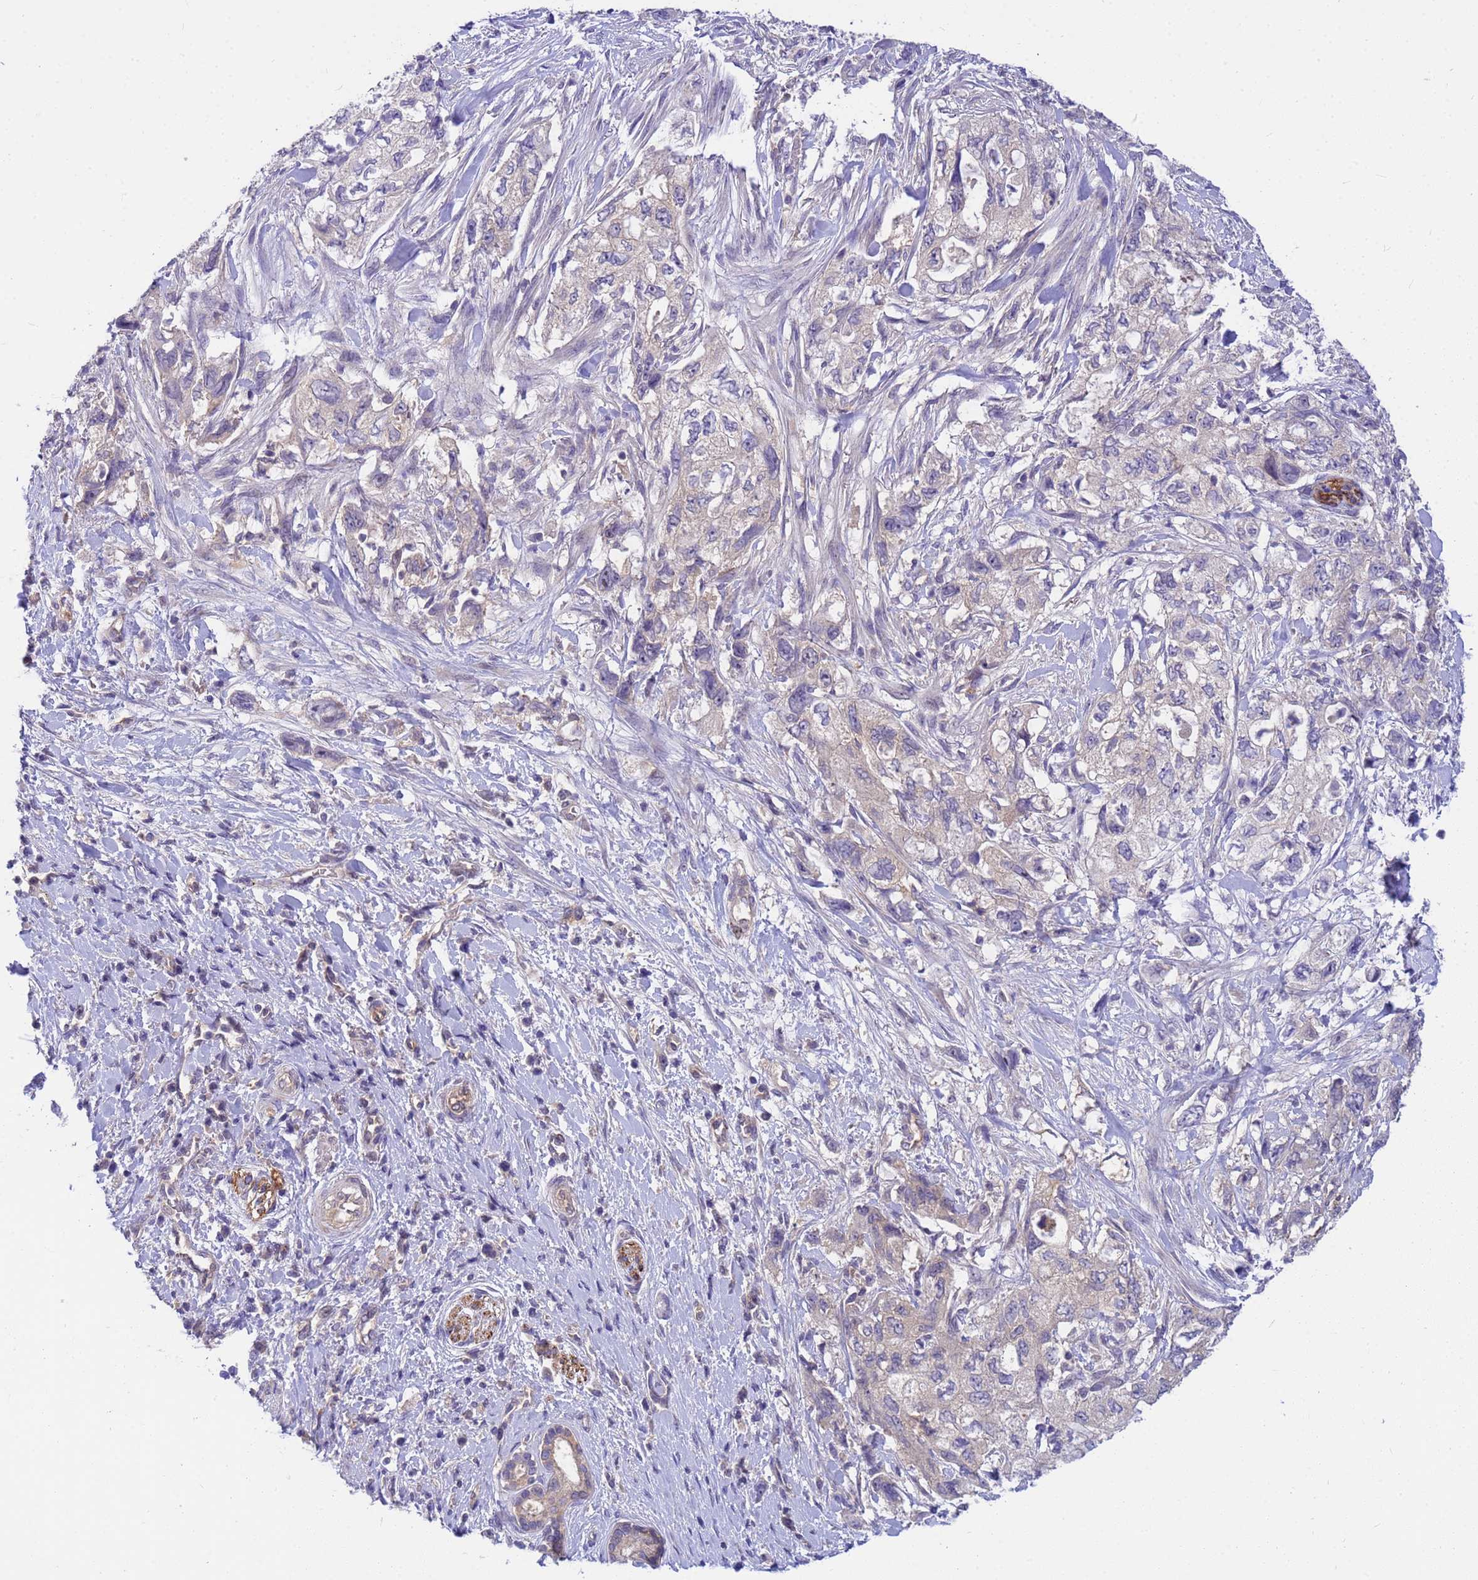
{"staining": {"intensity": "negative", "quantity": "none", "location": "none"}, "tissue": "pancreatic cancer", "cell_type": "Tumor cells", "image_type": "cancer", "snomed": [{"axis": "morphology", "description": "Adenocarcinoma, NOS"}, {"axis": "topography", "description": "Pancreas"}], "caption": "Immunohistochemistry (IHC) micrograph of neoplastic tissue: human adenocarcinoma (pancreatic) stained with DAB (3,3'-diaminobenzidine) reveals no significant protein staining in tumor cells.", "gene": "PPP2CB", "patient": {"sex": "female", "age": 73}}